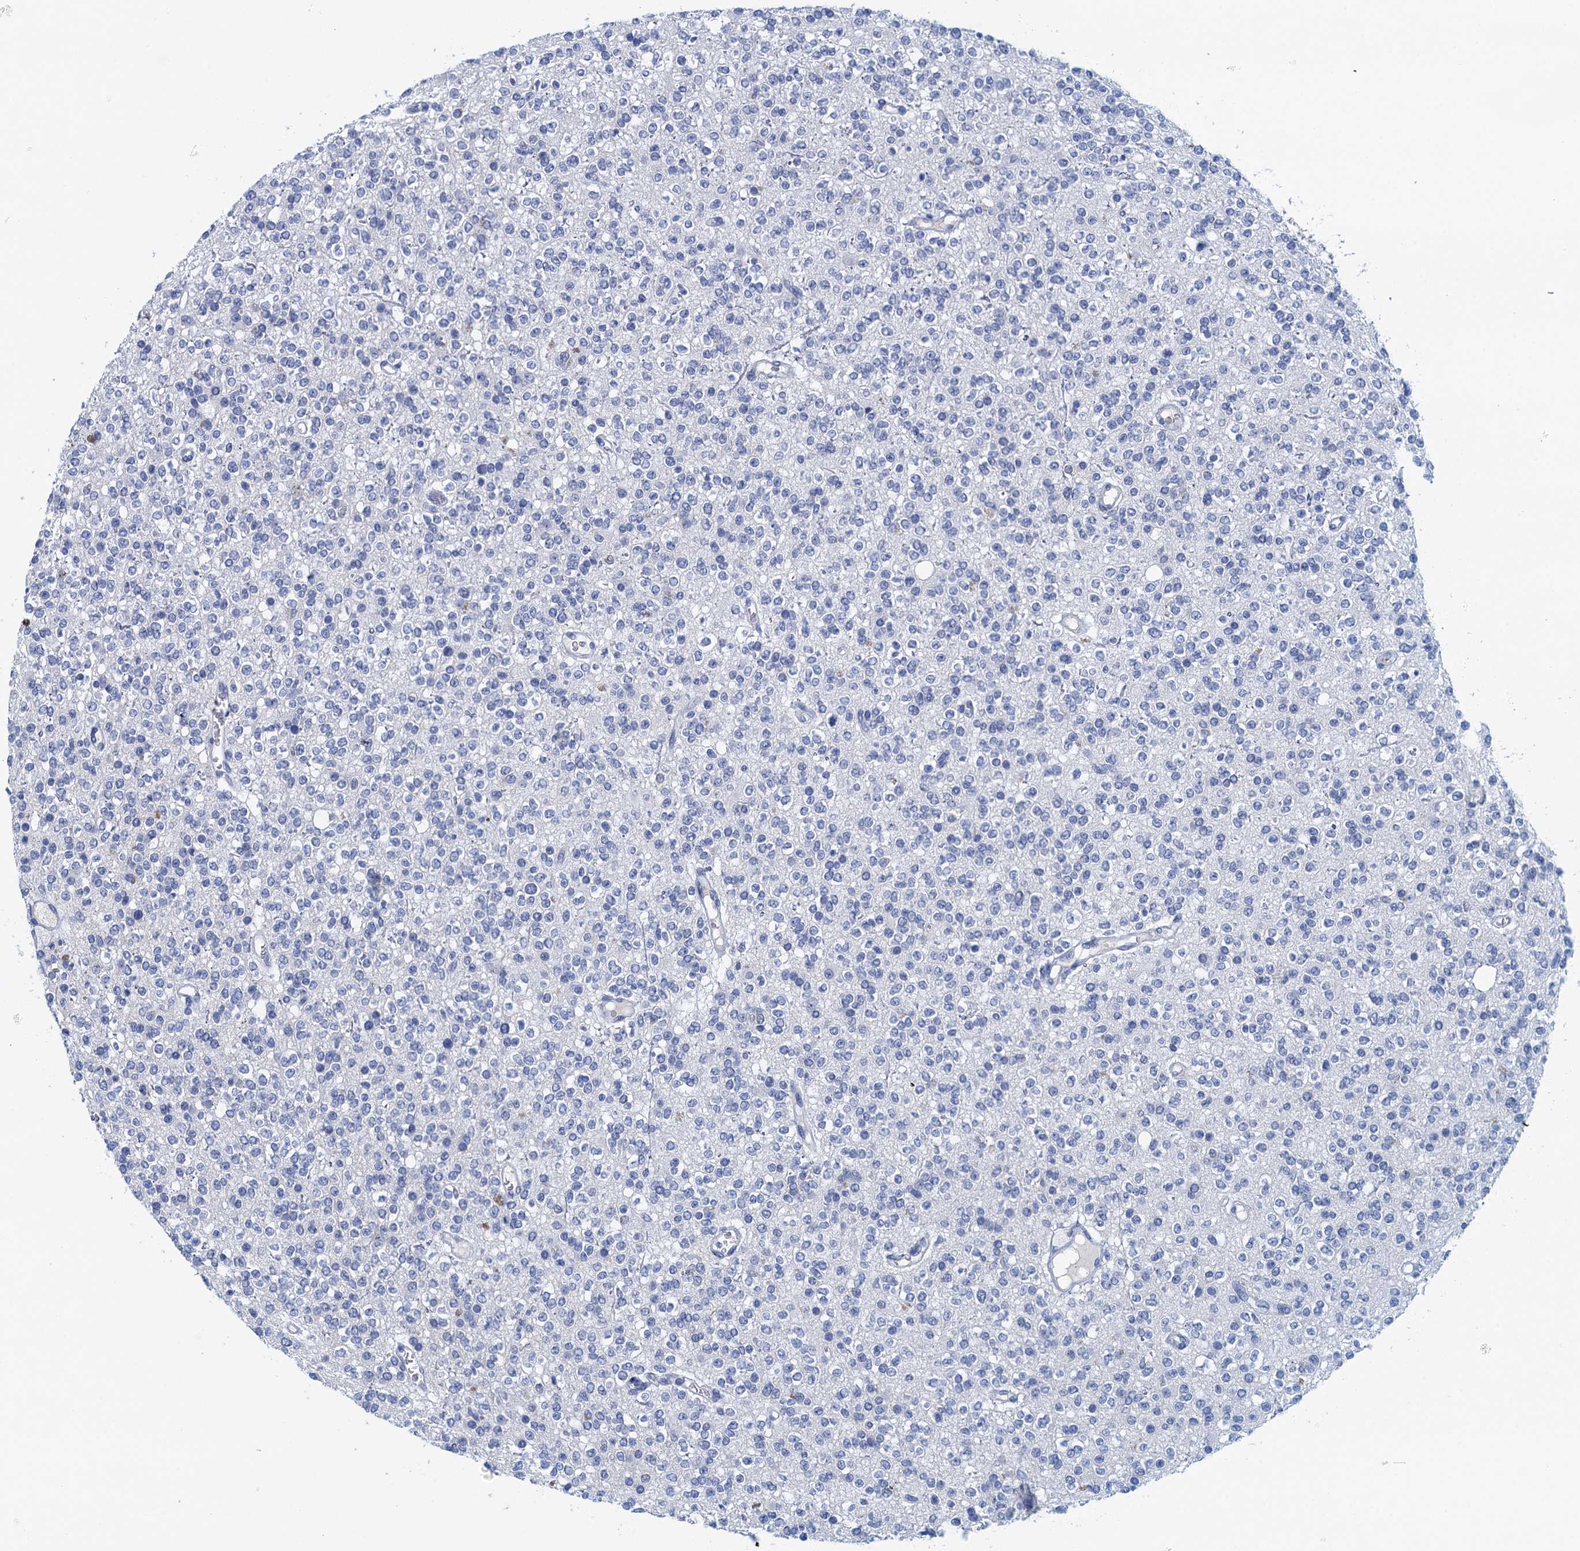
{"staining": {"intensity": "negative", "quantity": "none", "location": "none"}, "tissue": "glioma", "cell_type": "Tumor cells", "image_type": "cancer", "snomed": [{"axis": "morphology", "description": "Glioma, malignant, High grade"}, {"axis": "topography", "description": "Brain"}], "caption": "Tumor cells show no significant protein expression in malignant glioma (high-grade).", "gene": "CYP51A1", "patient": {"sex": "male", "age": 34}}